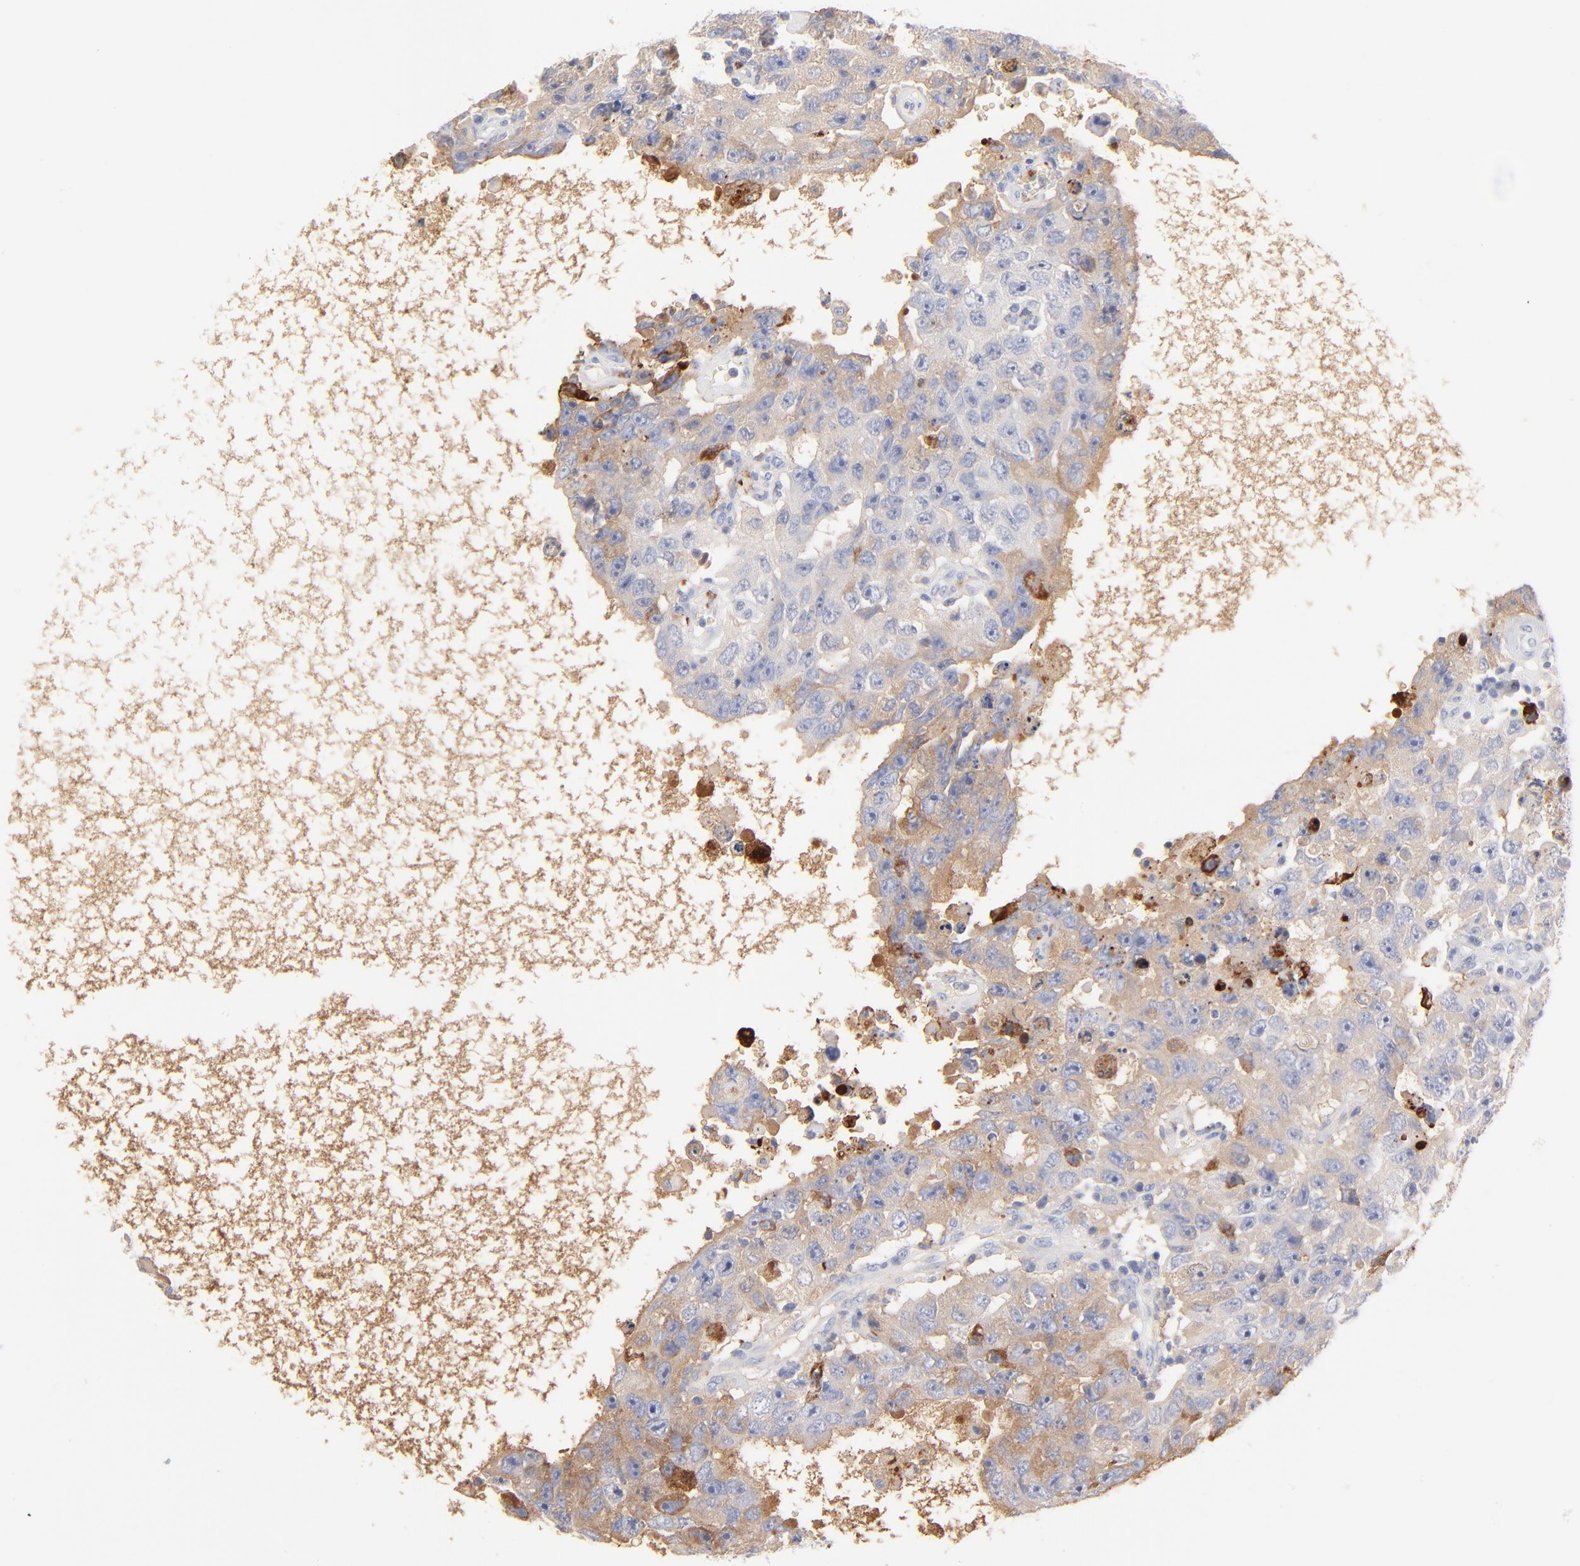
{"staining": {"intensity": "negative", "quantity": "none", "location": "none"}, "tissue": "testis cancer", "cell_type": "Tumor cells", "image_type": "cancer", "snomed": [{"axis": "morphology", "description": "Carcinoma, Embryonal, NOS"}, {"axis": "topography", "description": "Testis"}], "caption": "Immunohistochemistry (IHC) micrograph of neoplastic tissue: embryonal carcinoma (testis) stained with DAB (3,3'-diaminobenzidine) reveals no significant protein expression in tumor cells.", "gene": "APOH", "patient": {"sex": "male", "age": 26}}